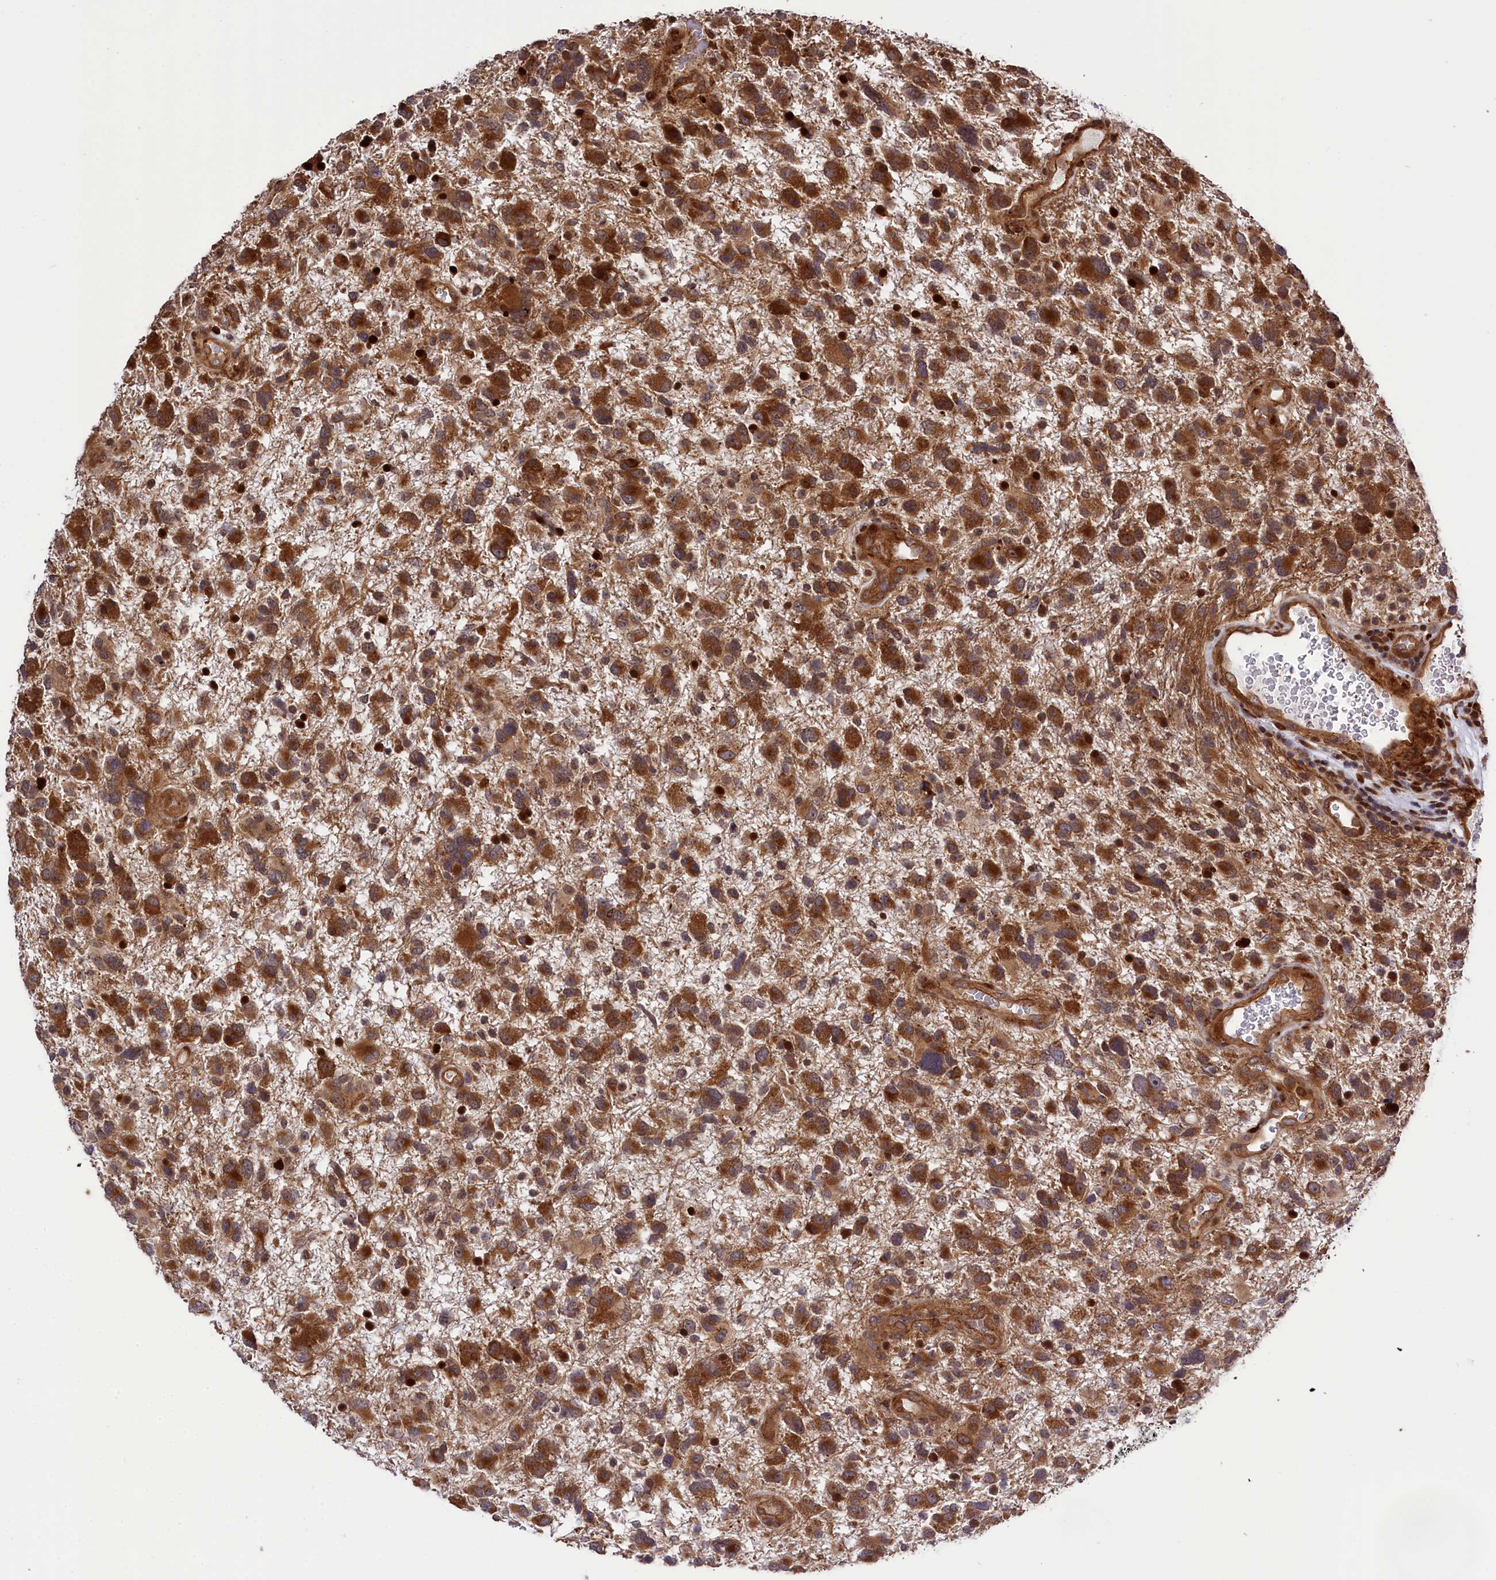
{"staining": {"intensity": "strong", "quantity": ">75%", "location": "cytoplasmic/membranous"}, "tissue": "glioma", "cell_type": "Tumor cells", "image_type": "cancer", "snomed": [{"axis": "morphology", "description": "Glioma, malignant, High grade"}, {"axis": "topography", "description": "Brain"}], "caption": "High-magnification brightfield microscopy of glioma stained with DAB (brown) and counterstained with hematoxylin (blue). tumor cells exhibit strong cytoplasmic/membranous expression is appreciated in approximately>75% of cells.", "gene": "DDX60L", "patient": {"sex": "male", "age": 61}}